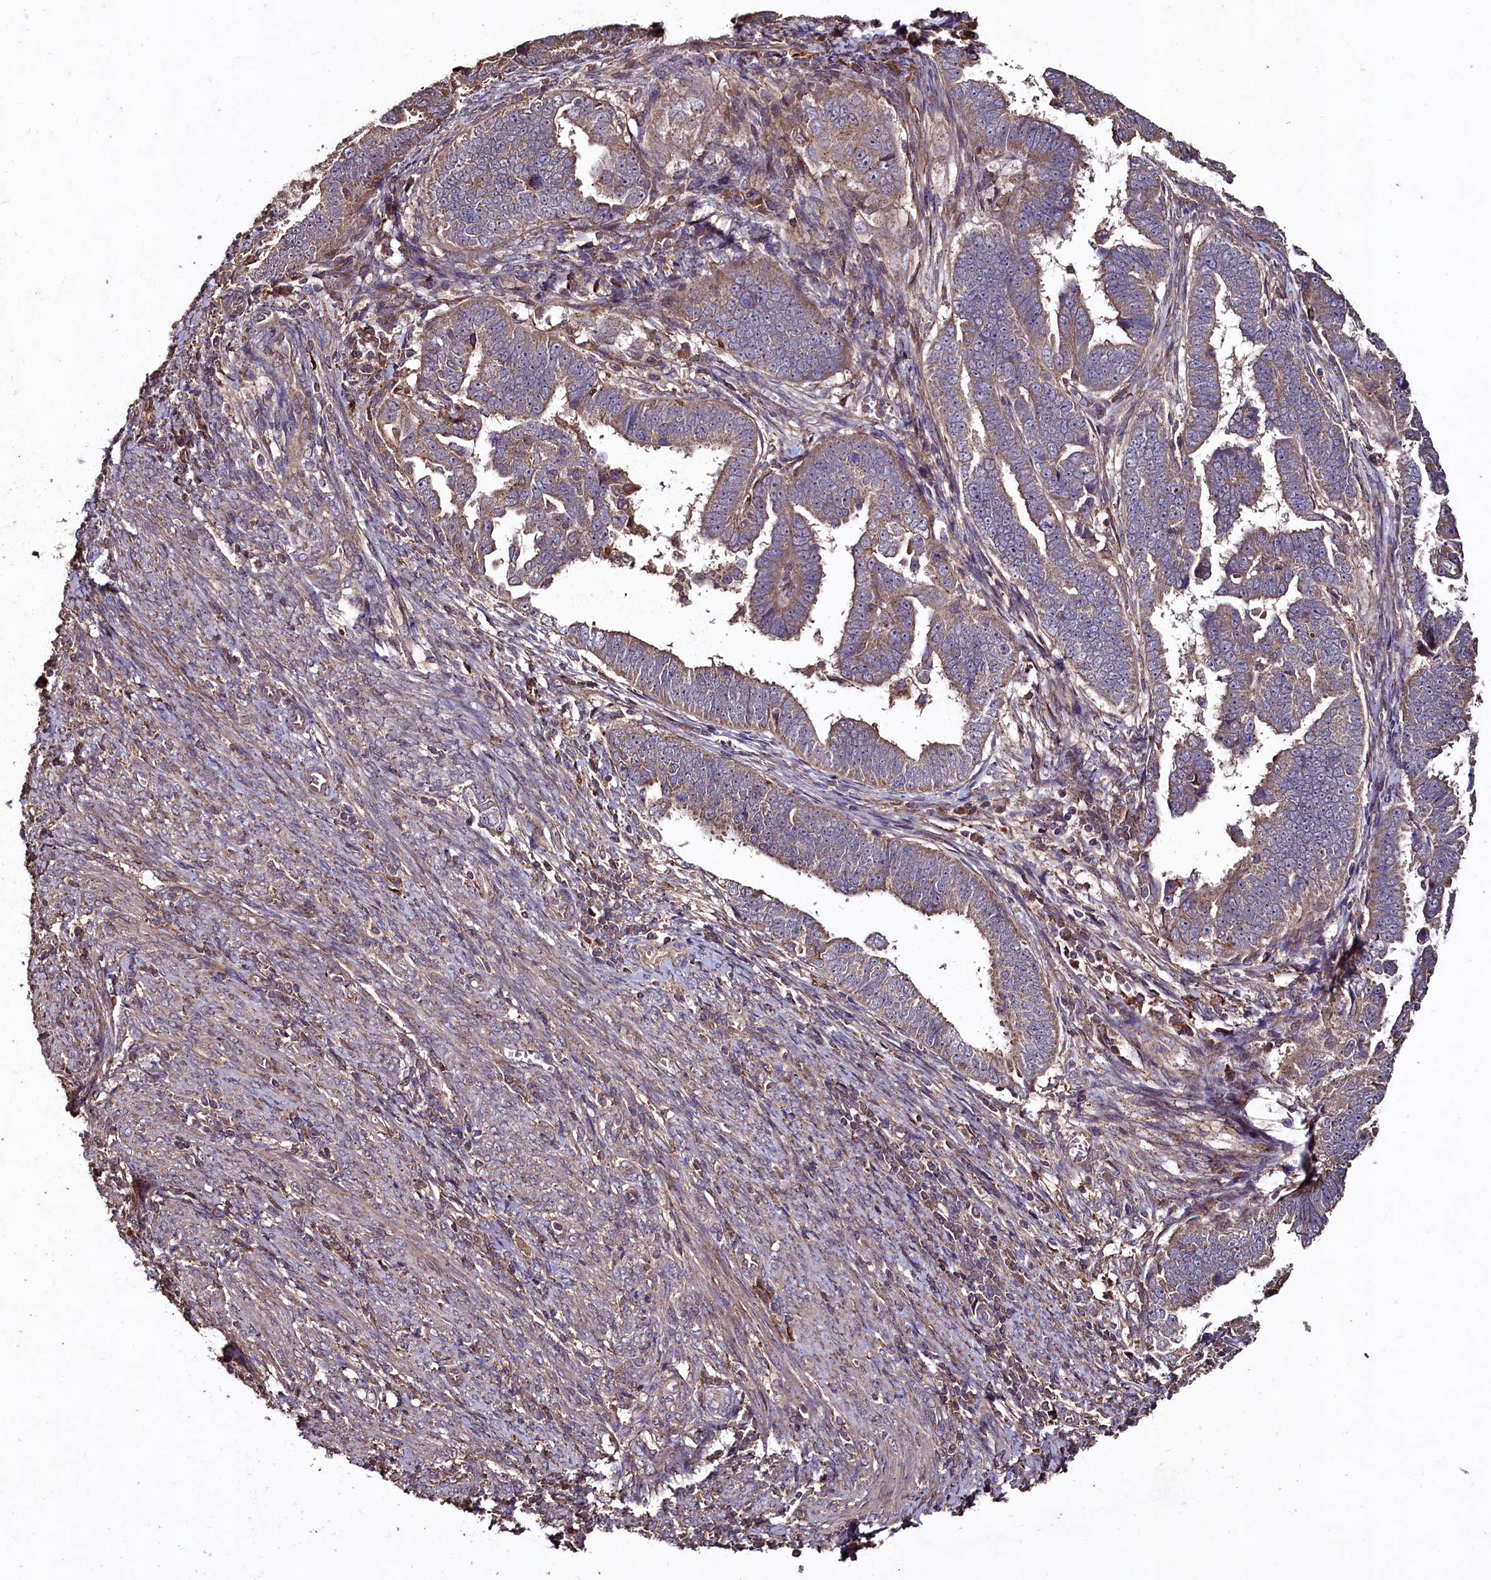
{"staining": {"intensity": "moderate", "quantity": "25%-75%", "location": "cytoplasmic/membranous"}, "tissue": "endometrial cancer", "cell_type": "Tumor cells", "image_type": "cancer", "snomed": [{"axis": "morphology", "description": "Adenocarcinoma, NOS"}, {"axis": "topography", "description": "Endometrium"}], "caption": "This is a micrograph of IHC staining of endometrial cancer (adenocarcinoma), which shows moderate positivity in the cytoplasmic/membranous of tumor cells.", "gene": "TMEM98", "patient": {"sex": "female", "age": 75}}